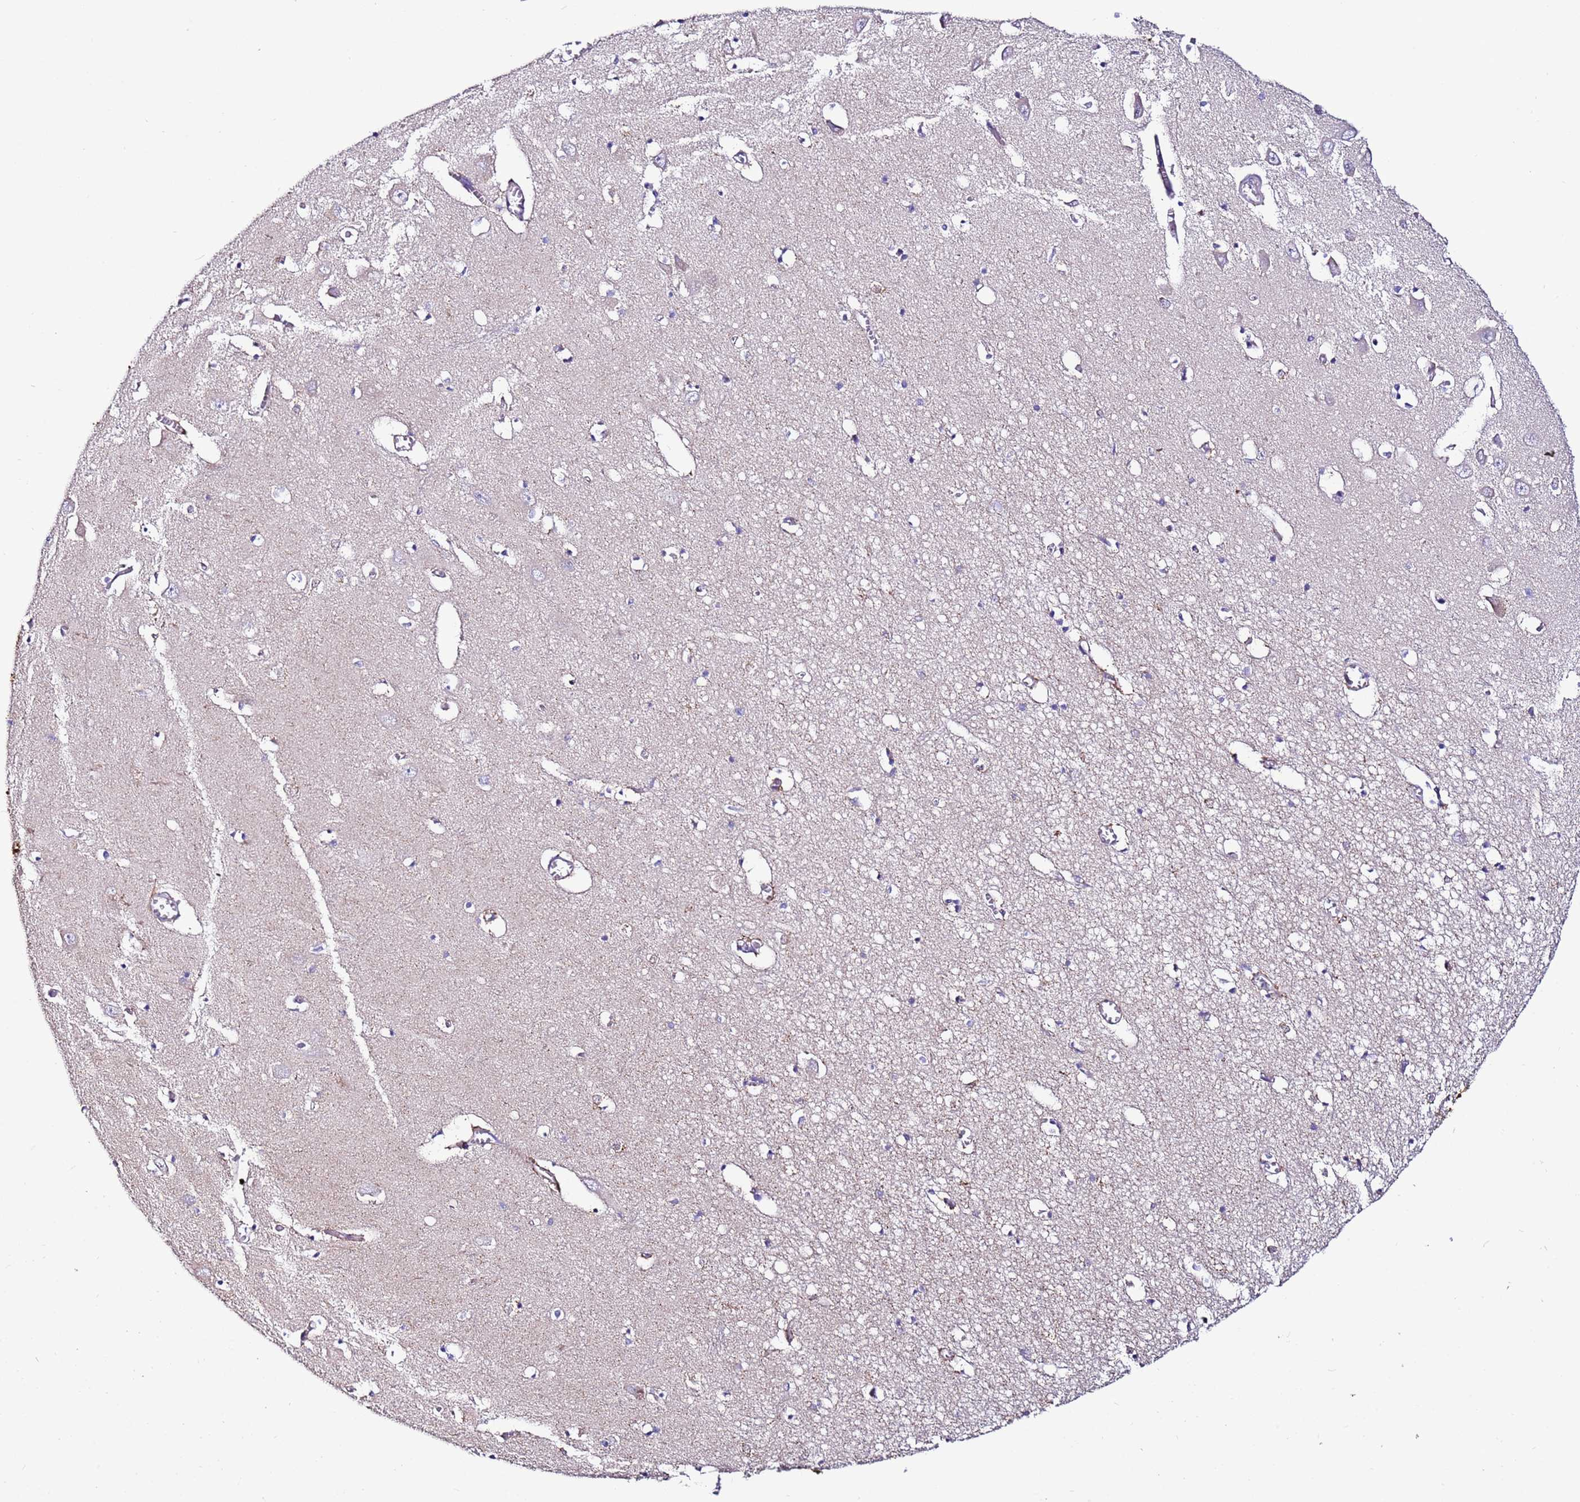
{"staining": {"intensity": "negative", "quantity": "none", "location": "none"}, "tissue": "hippocampus", "cell_type": "Glial cells", "image_type": "normal", "snomed": [{"axis": "morphology", "description": "Normal tissue, NOS"}, {"axis": "topography", "description": "Hippocampus"}], "caption": "The histopathology image shows no staining of glial cells in unremarkable hippocampus.", "gene": "MYBPC3", "patient": {"sex": "male", "age": 70}}